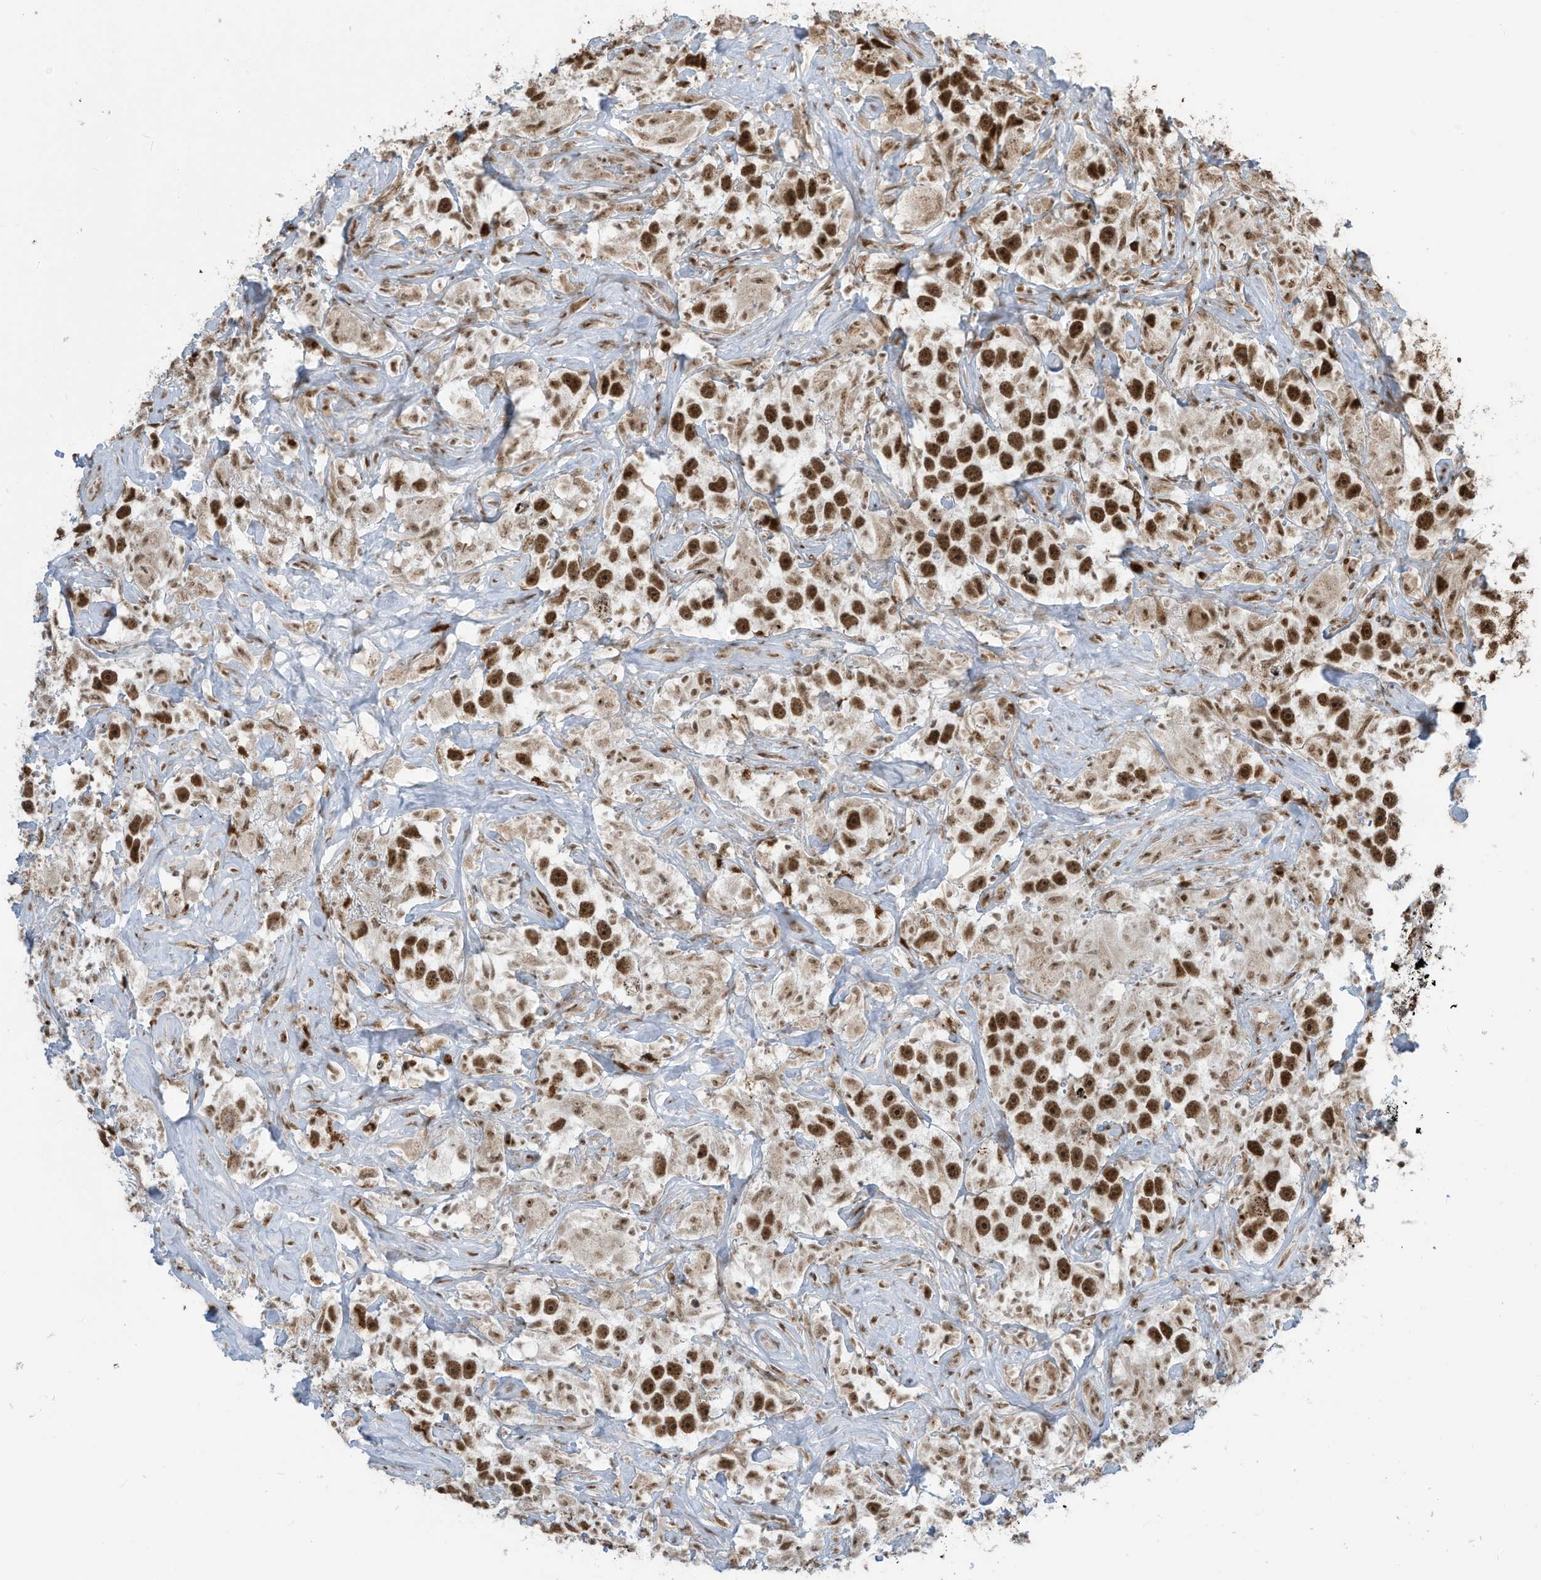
{"staining": {"intensity": "strong", "quantity": ">75%", "location": "nuclear"}, "tissue": "testis cancer", "cell_type": "Tumor cells", "image_type": "cancer", "snomed": [{"axis": "morphology", "description": "Seminoma, NOS"}, {"axis": "topography", "description": "Testis"}], "caption": "This histopathology image demonstrates immunohistochemistry (IHC) staining of testis cancer, with high strong nuclear positivity in about >75% of tumor cells.", "gene": "LBH", "patient": {"sex": "male", "age": 49}}